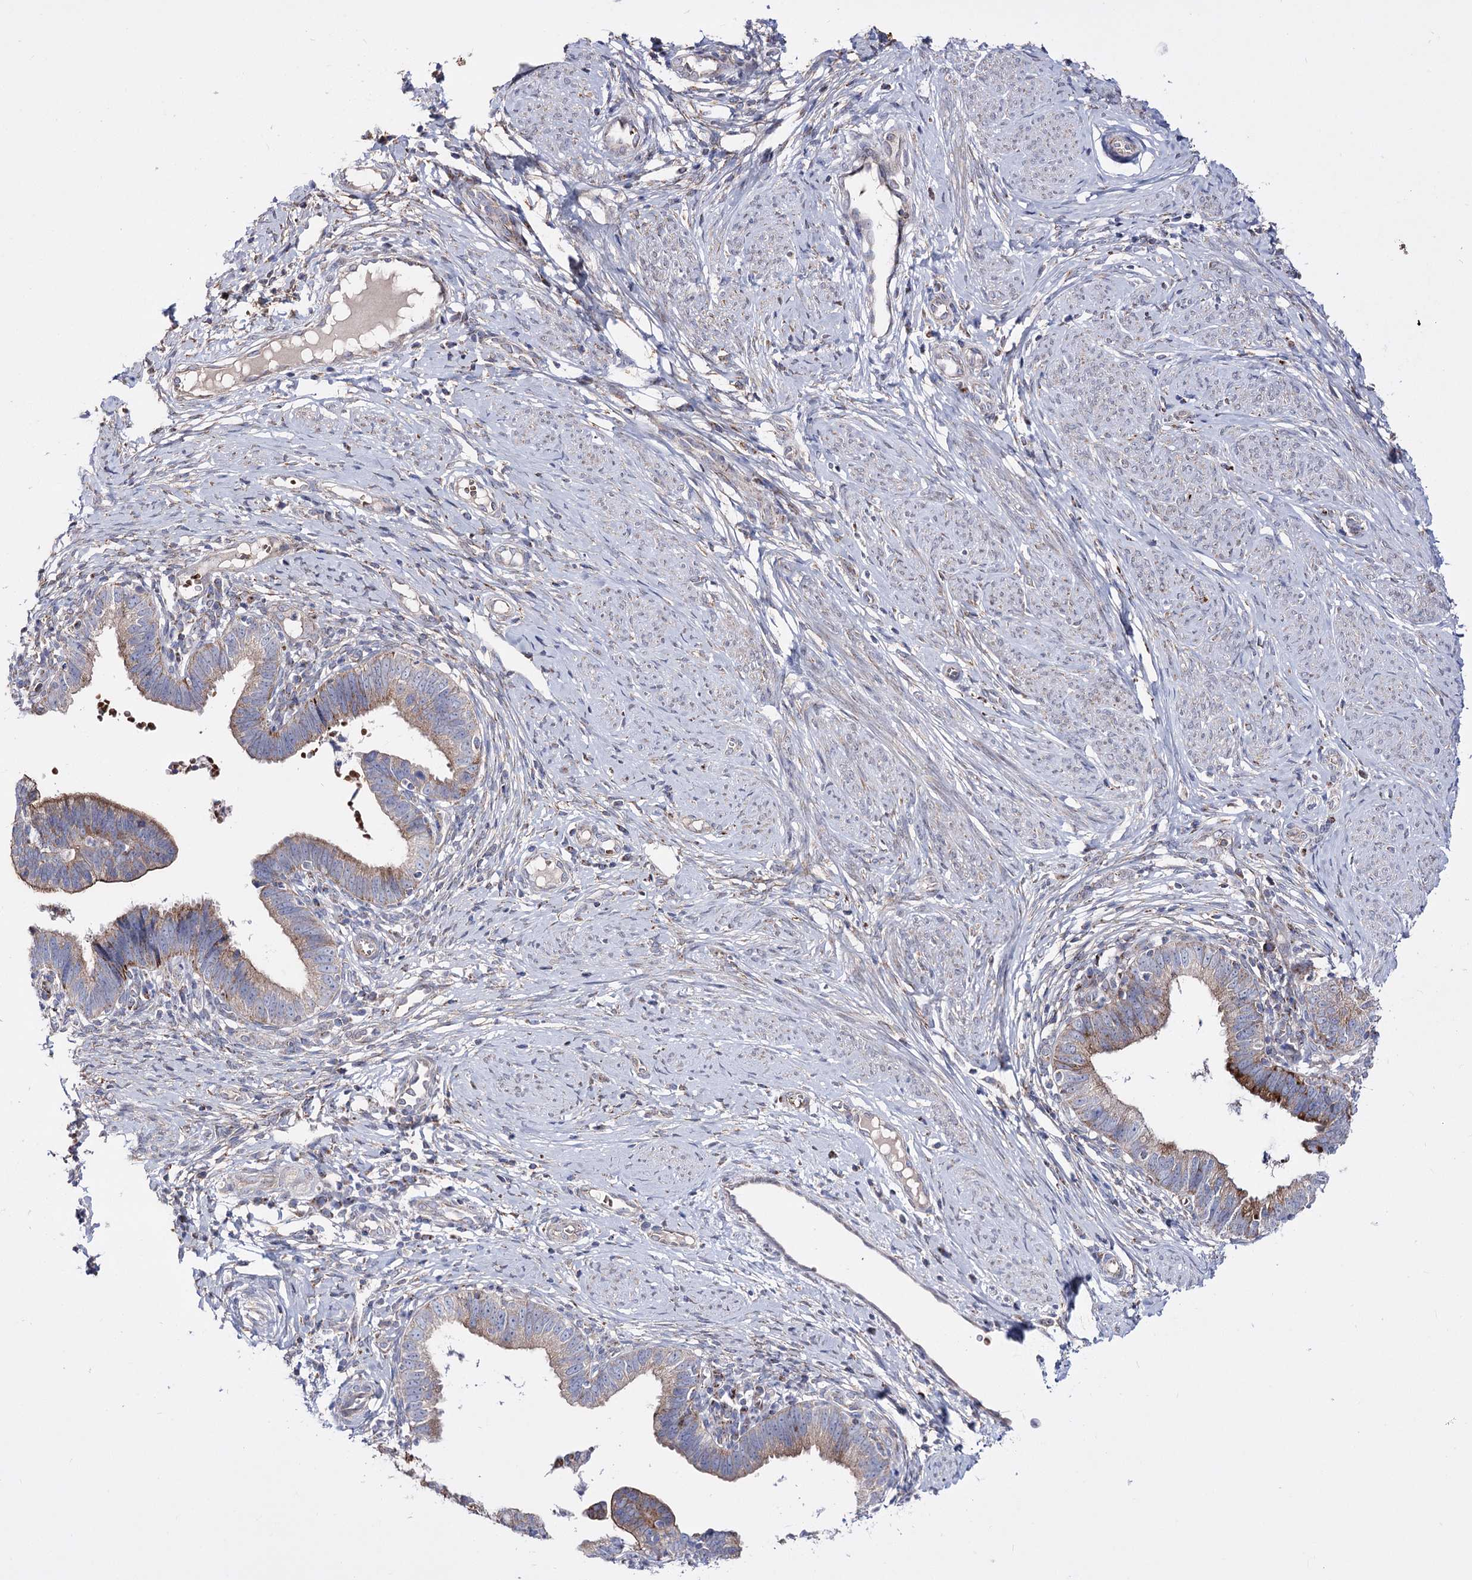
{"staining": {"intensity": "moderate", "quantity": "25%-75%", "location": "cytoplasmic/membranous"}, "tissue": "cervical cancer", "cell_type": "Tumor cells", "image_type": "cancer", "snomed": [{"axis": "morphology", "description": "Adenocarcinoma, NOS"}, {"axis": "topography", "description": "Cervix"}], "caption": "IHC image of cervical cancer (adenocarcinoma) stained for a protein (brown), which displays medium levels of moderate cytoplasmic/membranous expression in about 25%-75% of tumor cells.", "gene": "OSBPL5", "patient": {"sex": "female", "age": 36}}